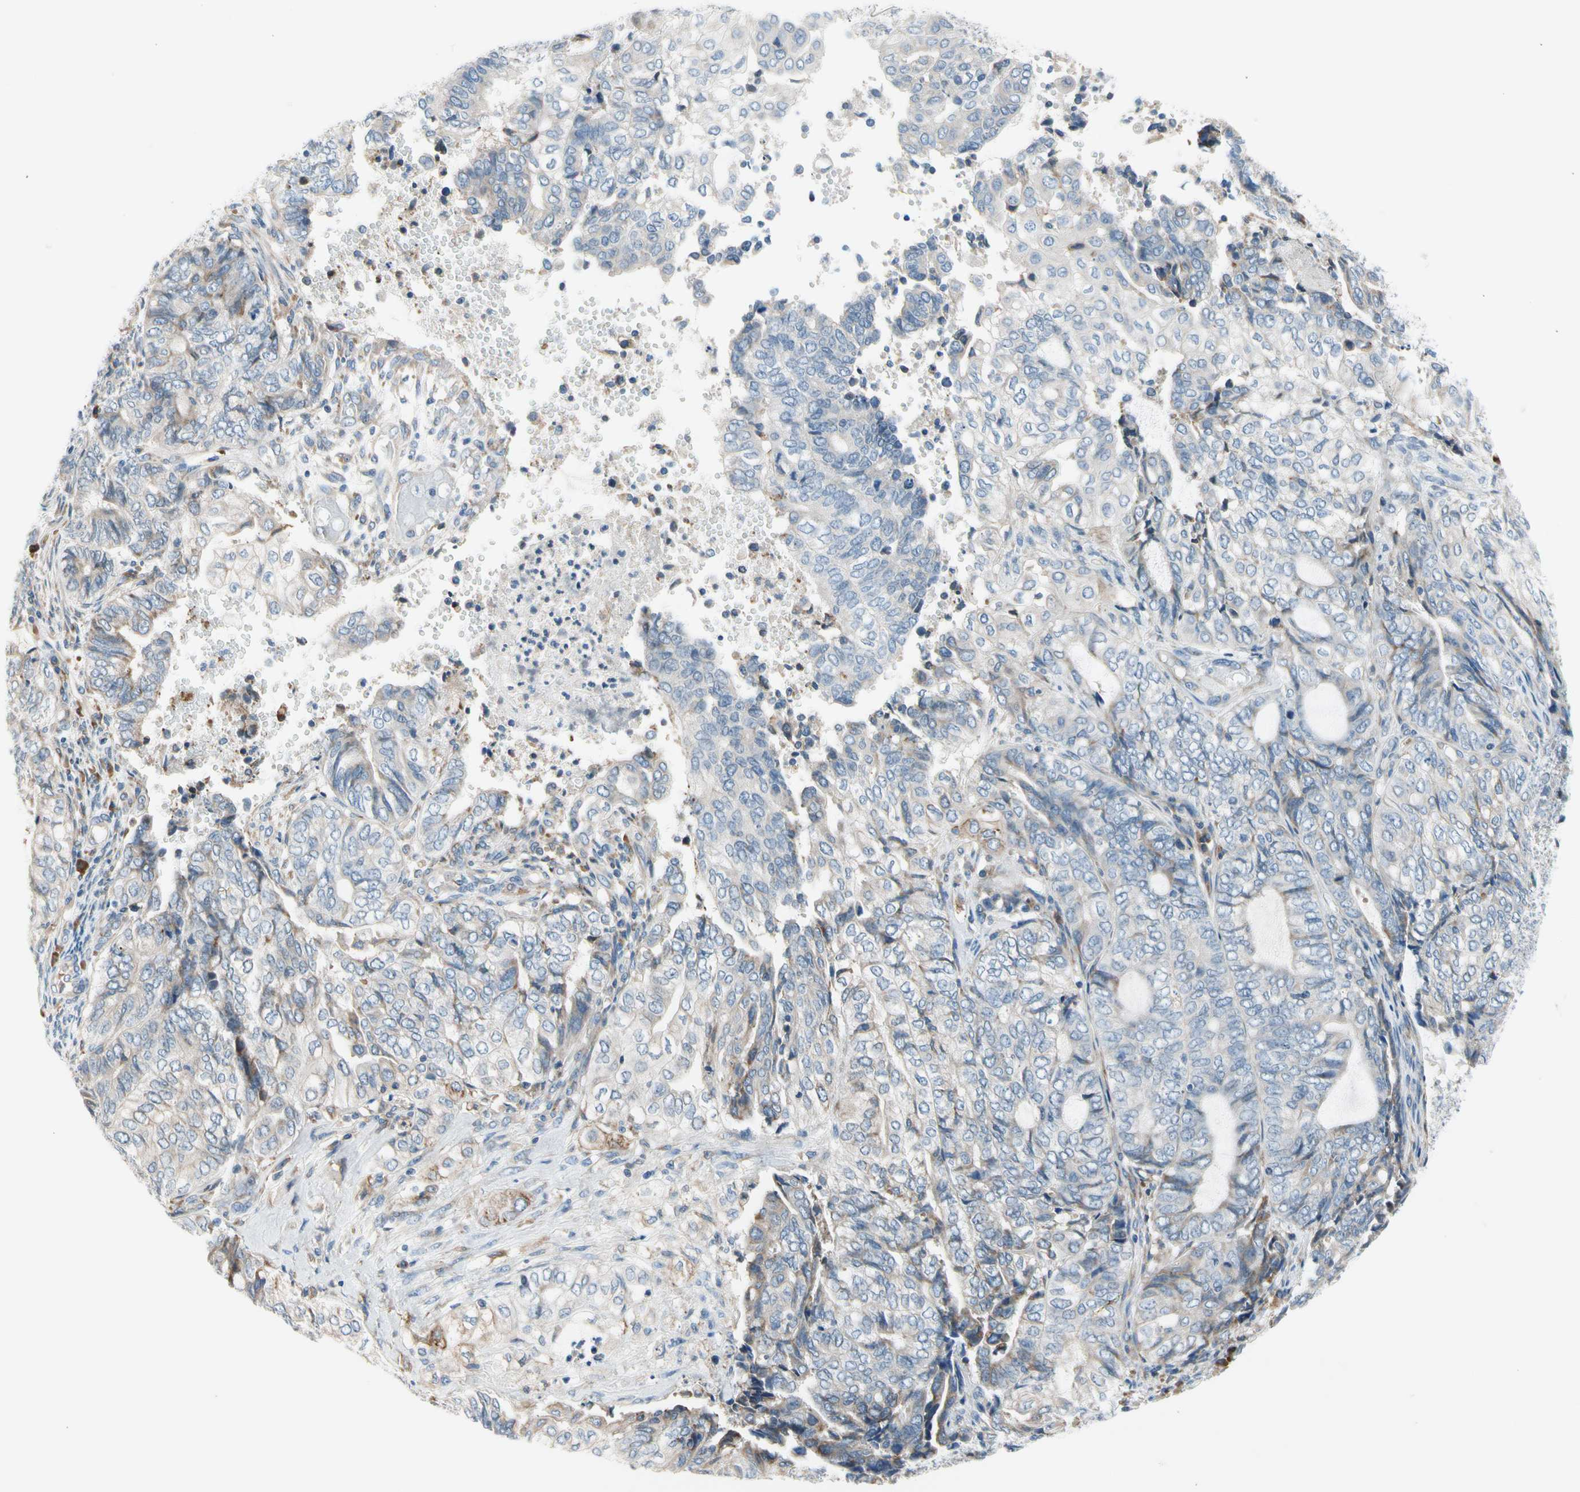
{"staining": {"intensity": "negative", "quantity": "none", "location": "none"}, "tissue": "endometrial cancer", "cell_type": "Tumor cells", "image_type": "cancer", "snomed": [{"axis": "morphology", "description": "Adenocarcinoma, NOS"}, {"axis": "topography", "description": "Uterus"}, {"axis": "topography", "description": "Endometrium"}], "caption": "Endometrial cancer (adenocarcinoma) was stained to show a protein in brown. There is no significant expression in tumor cells.", "gene": "STXBP1", "patient": {"sex": "female", "age": 70}}